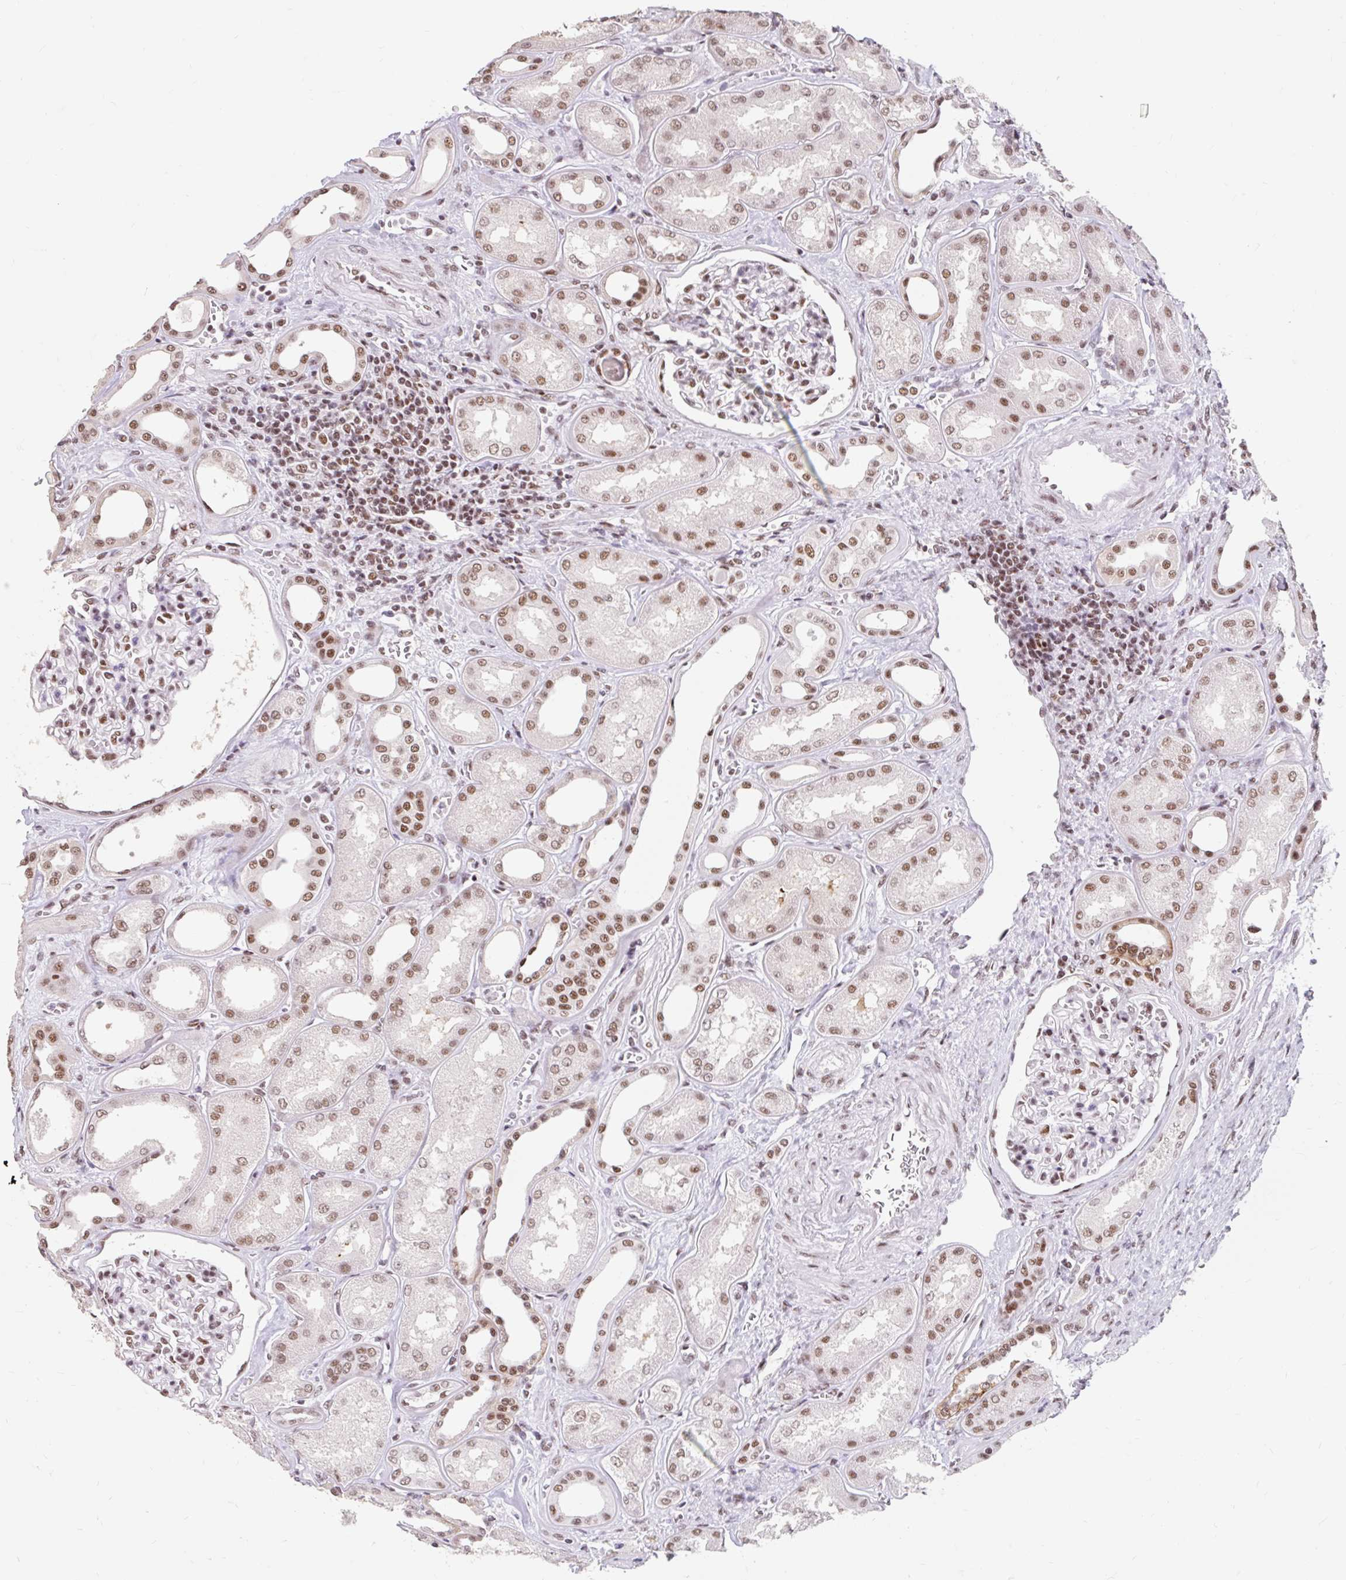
{"staining": {"intensity": "moderate", "quantity": ">75%", "location": "nuclear"}, "tissue": "kidney", "cell_type": "Cells in glomeruli", "image_type": "normal", "snomed": [{"axis": "morphology", "description": "Normal tissue, NOS"}, {"axis": "morphology", "description": "Adenocarcinoma, NOS"}, {"axis": "topography", "description": "Kidney"}], "caption": "DAB (3,3'-diaminobenzidine) immunohistochemical staining of normal human kidney shows moderate nuclear protein positivity in approximately >75% of cells in glomeruli.", "gene": "SRSF10", "patient": {"sex": "female", "age": 68}}